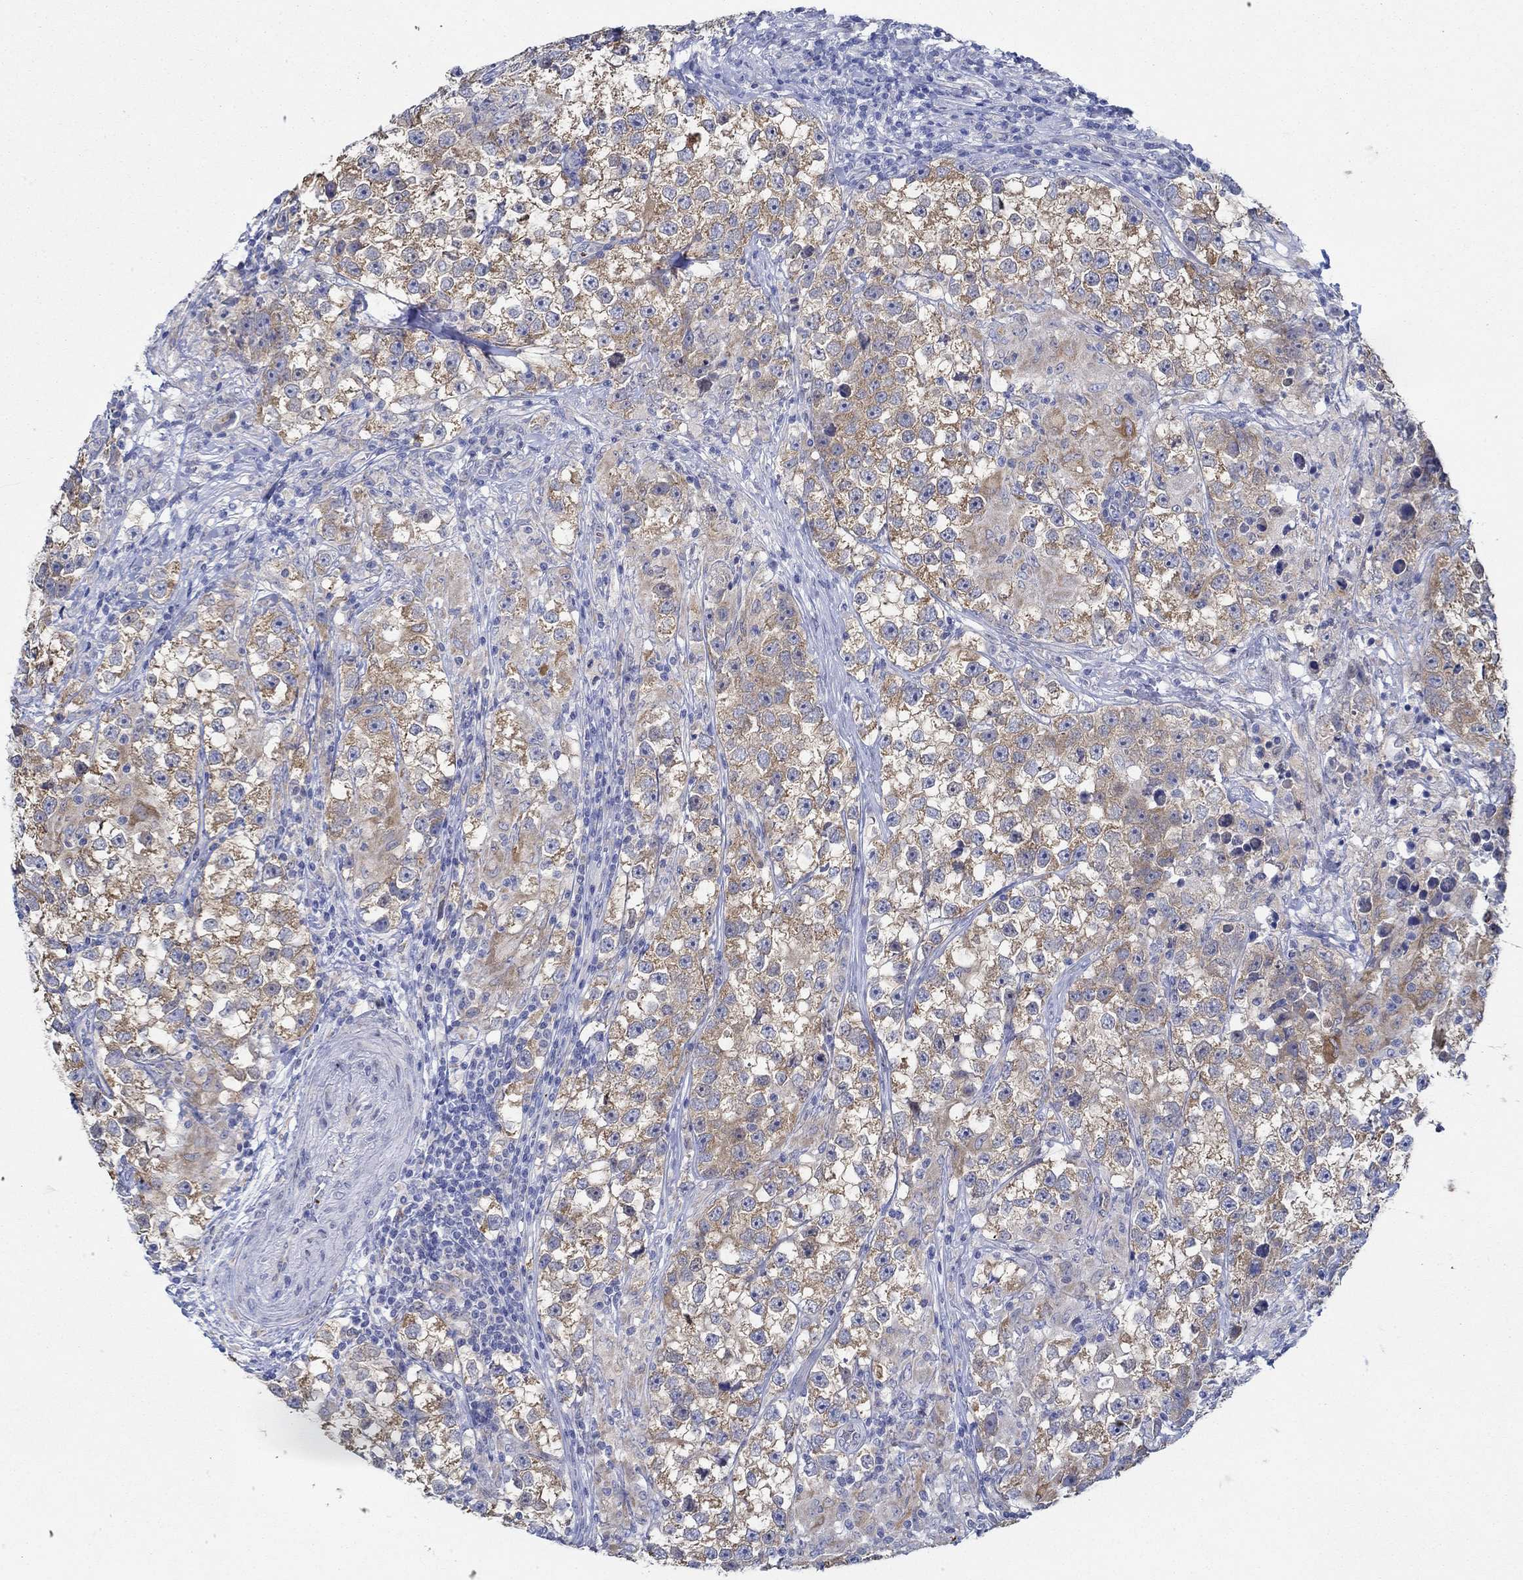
{"staining": {"intensity": "moderate", "quantity": ">75%", "location": "cytoplasmic/membranous"}, "tissue": "testis cancer", "cell_type": "Tumor cells", "image_type": "cancer", "snomed": [{"axis": "morphology", "description": "Seminoma, NOS"}, {"axis": "topography", "description": "Testis"}], "caption": "A micrograph of testis seminoma stained for a protein demonstrates moderate cytoplasmic/membranous brown staining in tumor cells.", "gene": "SLC27A3", "patient": {"sex": "male", "age": 46}}